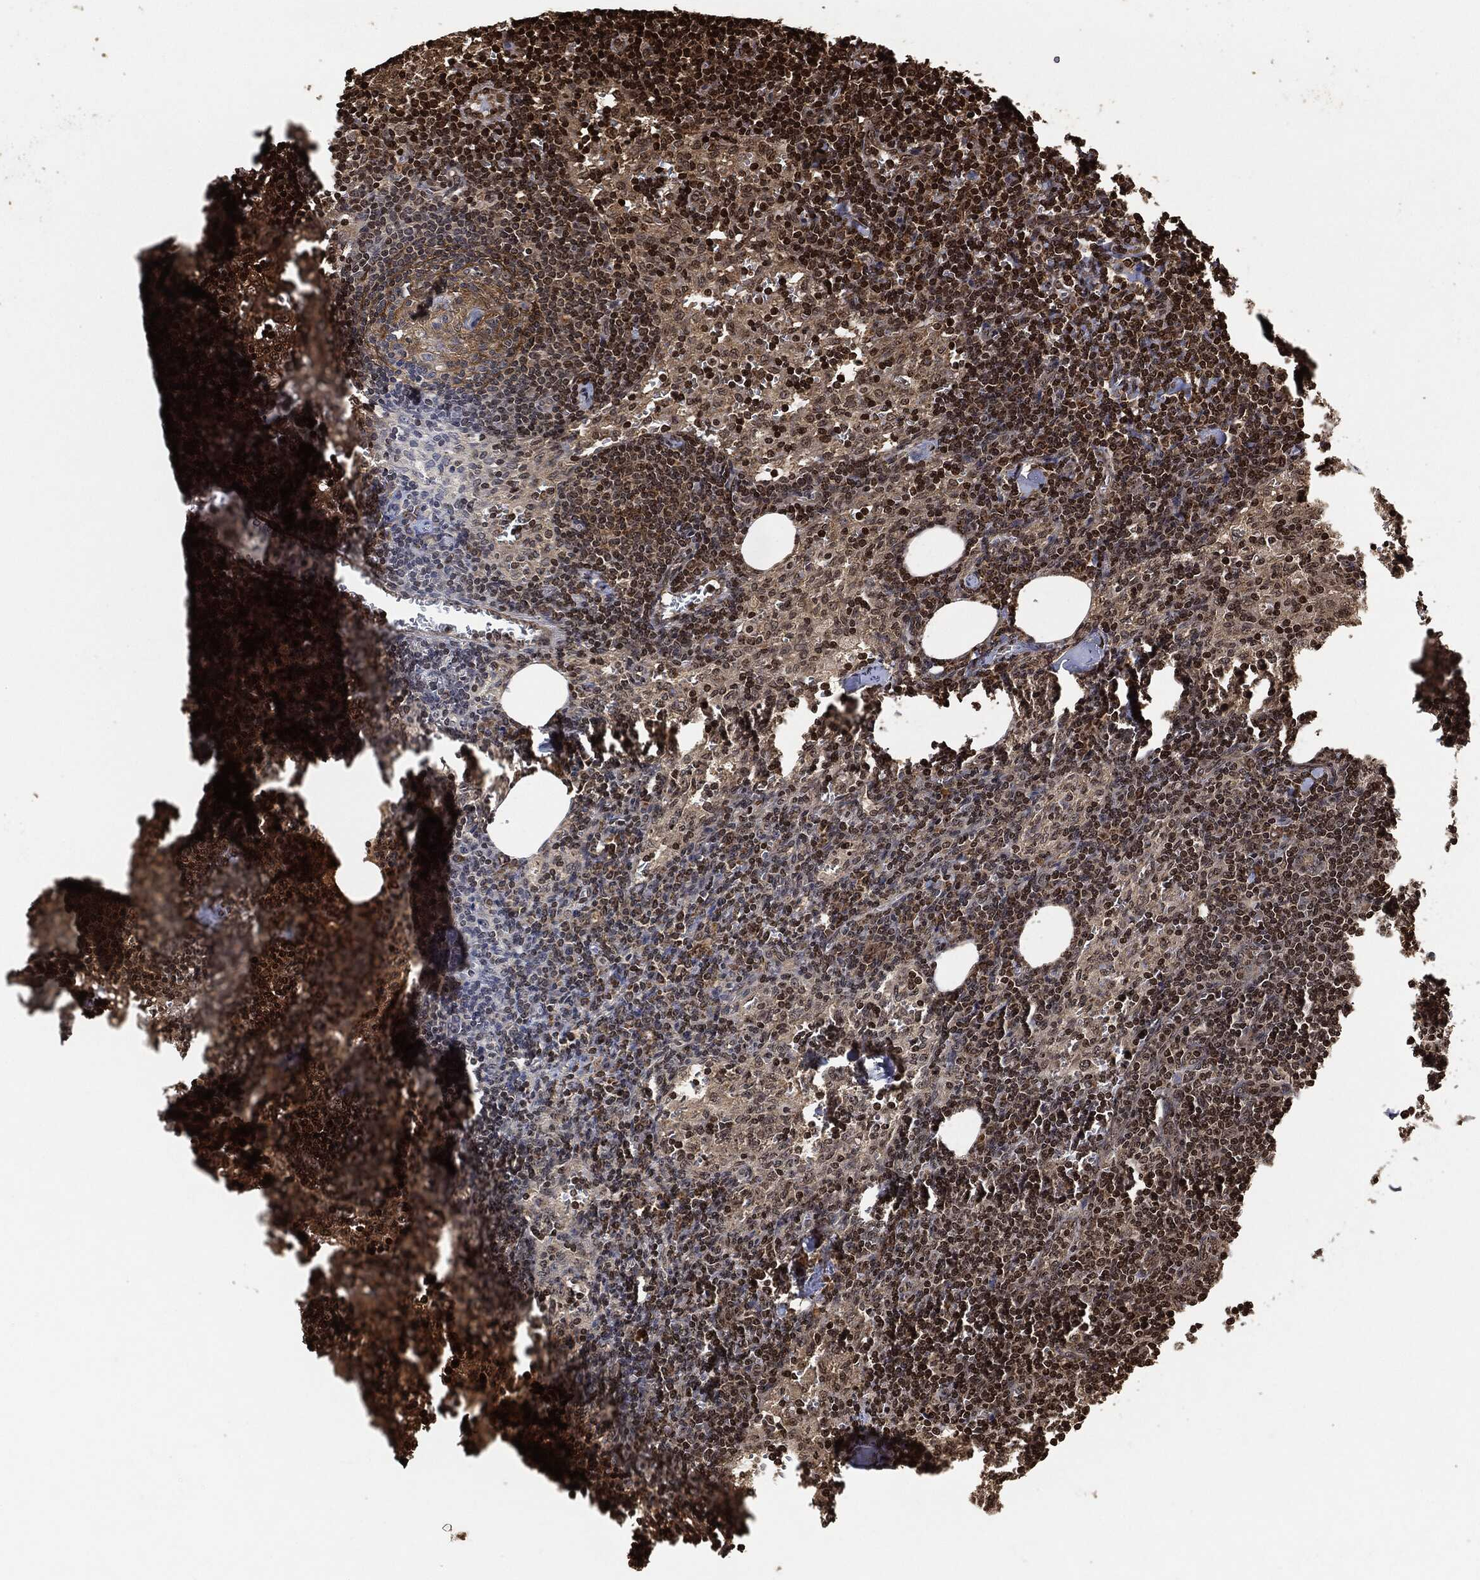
{"staining": {"intensity": "strong", "quantity": "25%-75%", "location": "nuclear"}, "tissue": "lymph node", "cell_type": "Non-germinal center cells", "image_type": "normal", "snomed": [{"axis": "morphology", "description": "Normal tissue, NOS"}, {"axis": "topography", "description": "Lymph node"}], "caption": "Unremarkable lymph node shows strong nuclear positivity in approximately 25%-75% of non-germinal center cells.", "gene": "PDK1", "patient": {"sex": "female", "age": 52}}